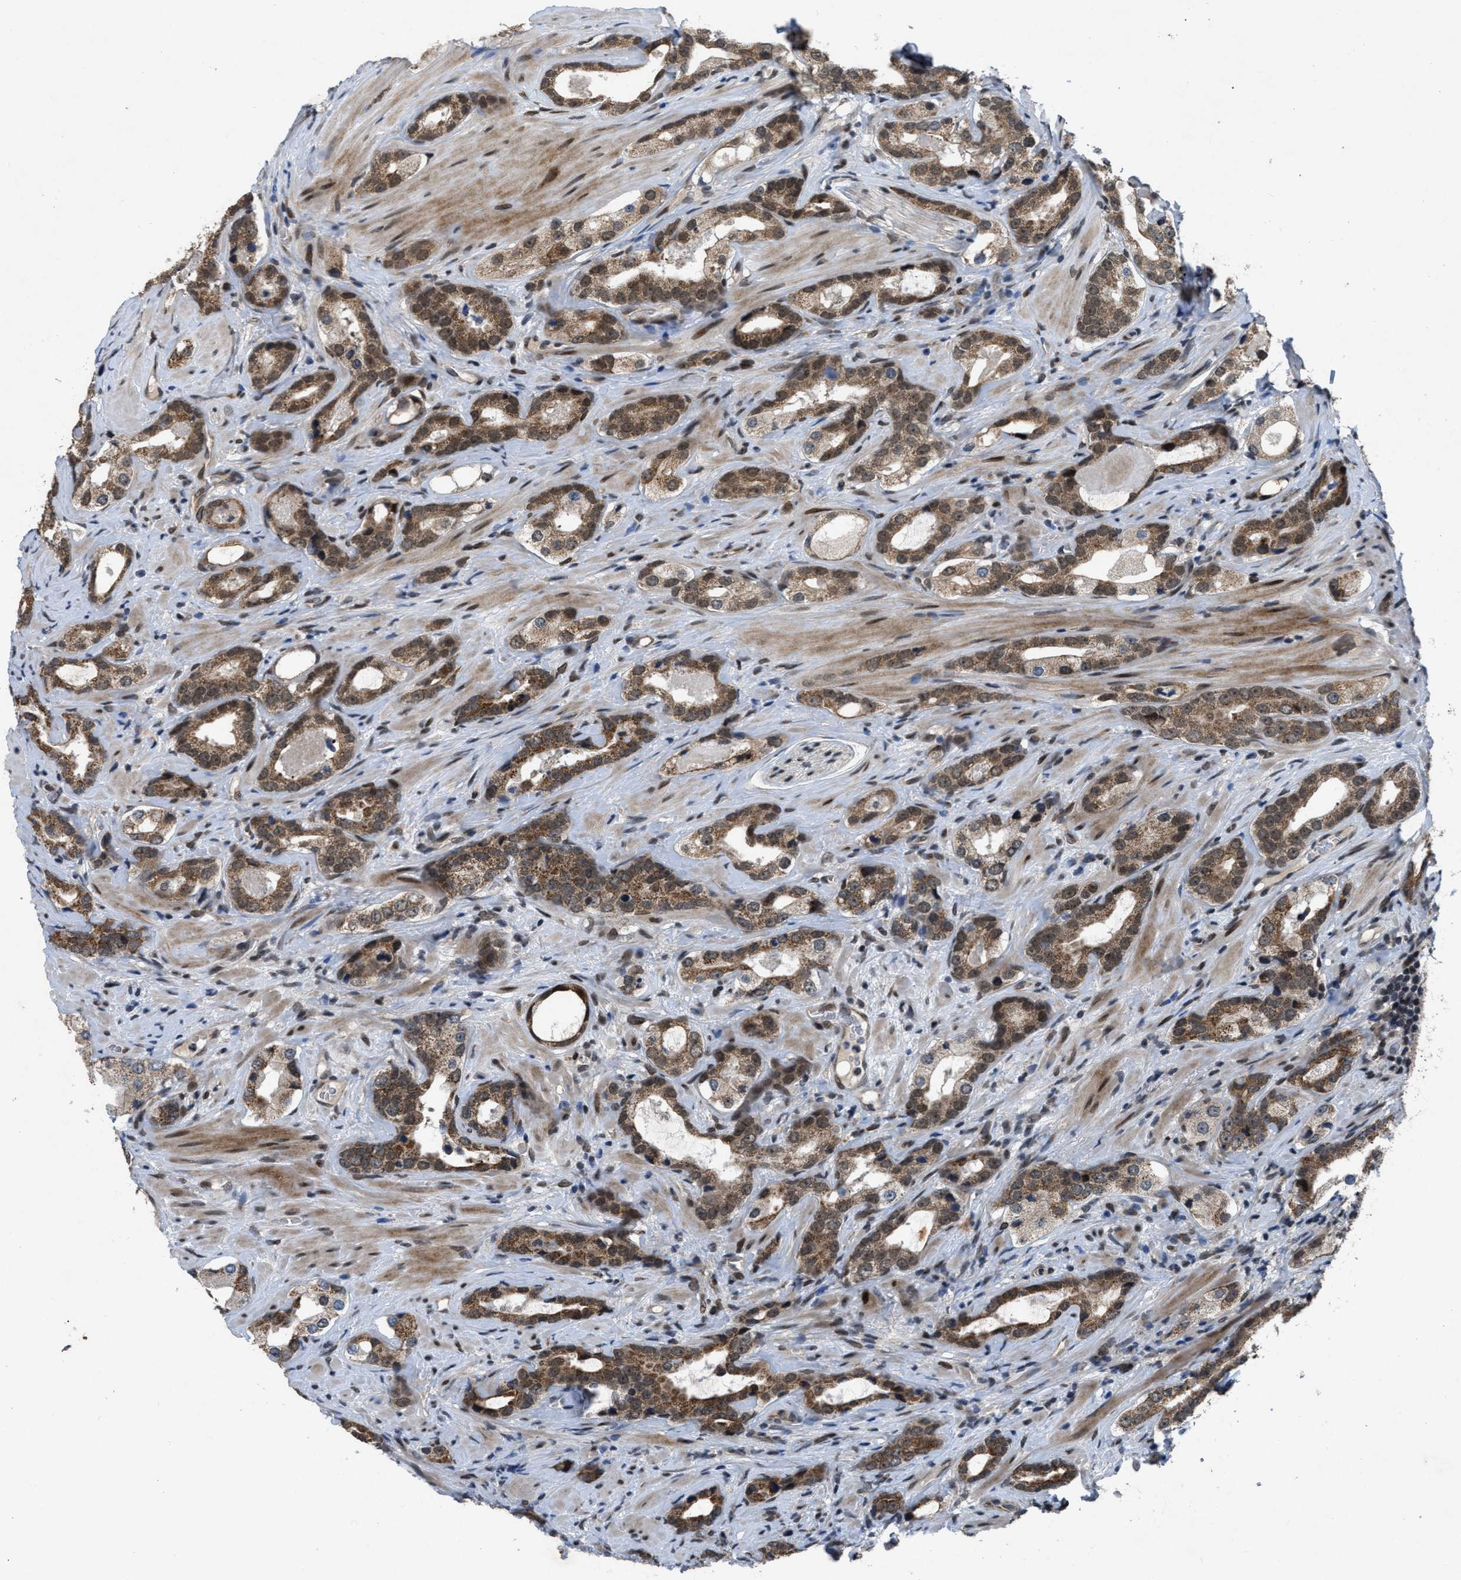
{"staining": {"intensity": "moderate", "quantity": ">75%", "location": "cytoplasmic/membranous,nuclear"}, "tissue": "prostate cancer", "cell_type": "Tumor cells", "image_type": "cancer", "snomed": [{"axis": "morphology", "description": "Adenocarcinoma, High grade"}, {"axis": "topography", "description": "Prostate"}], "caption": "There is medium levels of moderate cytoplasmic/membranous and nuclear staining in tumor cells of prostate adenocarcinoma (high-grade), as demonstrated by immunohistochemical staining (brown color).", "gene": "ZNHIT1", "patient": {"sex": "male", "age": 63}}